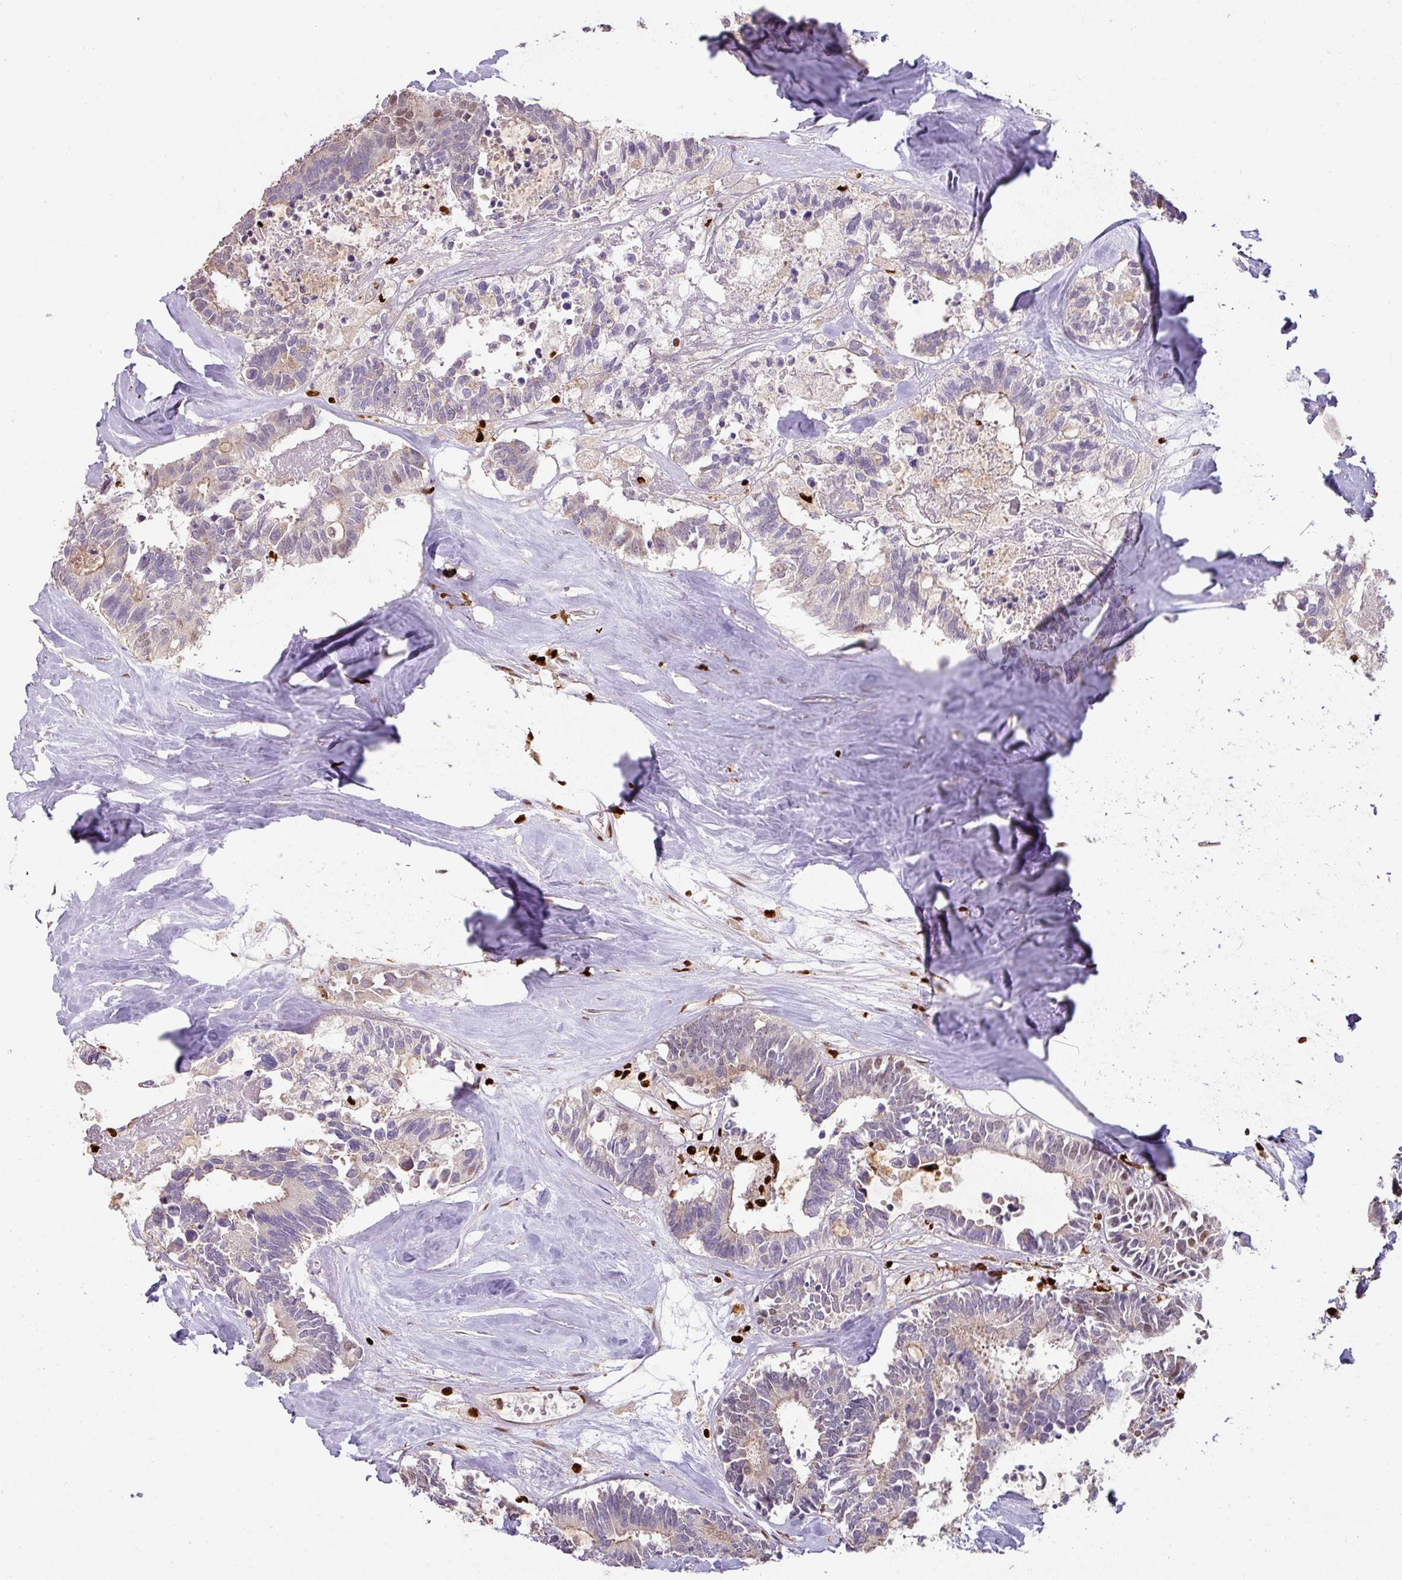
{"staining": {"intensity": "weak", "quantity": "<25%", "location": "cytoplasmic/membranous"}, "tissue": "colorectal cancer", "cell_type": "Tumor cells", "image_type": "cancer", "snomed": [{"axis": "morphology", "description": "Adenocarcinoma, NOS"}, {"axis": "topography", "description": "Colon"}, {"axis": "topography", "description": "Rectum"}], "caption": "A photomicrograph of adenocarcinoma (colorectal) stained for a protein demonstrates no brown staining in tumor cells. (DAB (3,3'-diaminobenzidine) immunohistochemistry (IHC) visualized using brightfield microscopy, high magnification).", "gene": "SAMHD1", "patient": {"sex": "male", "age": 57}}